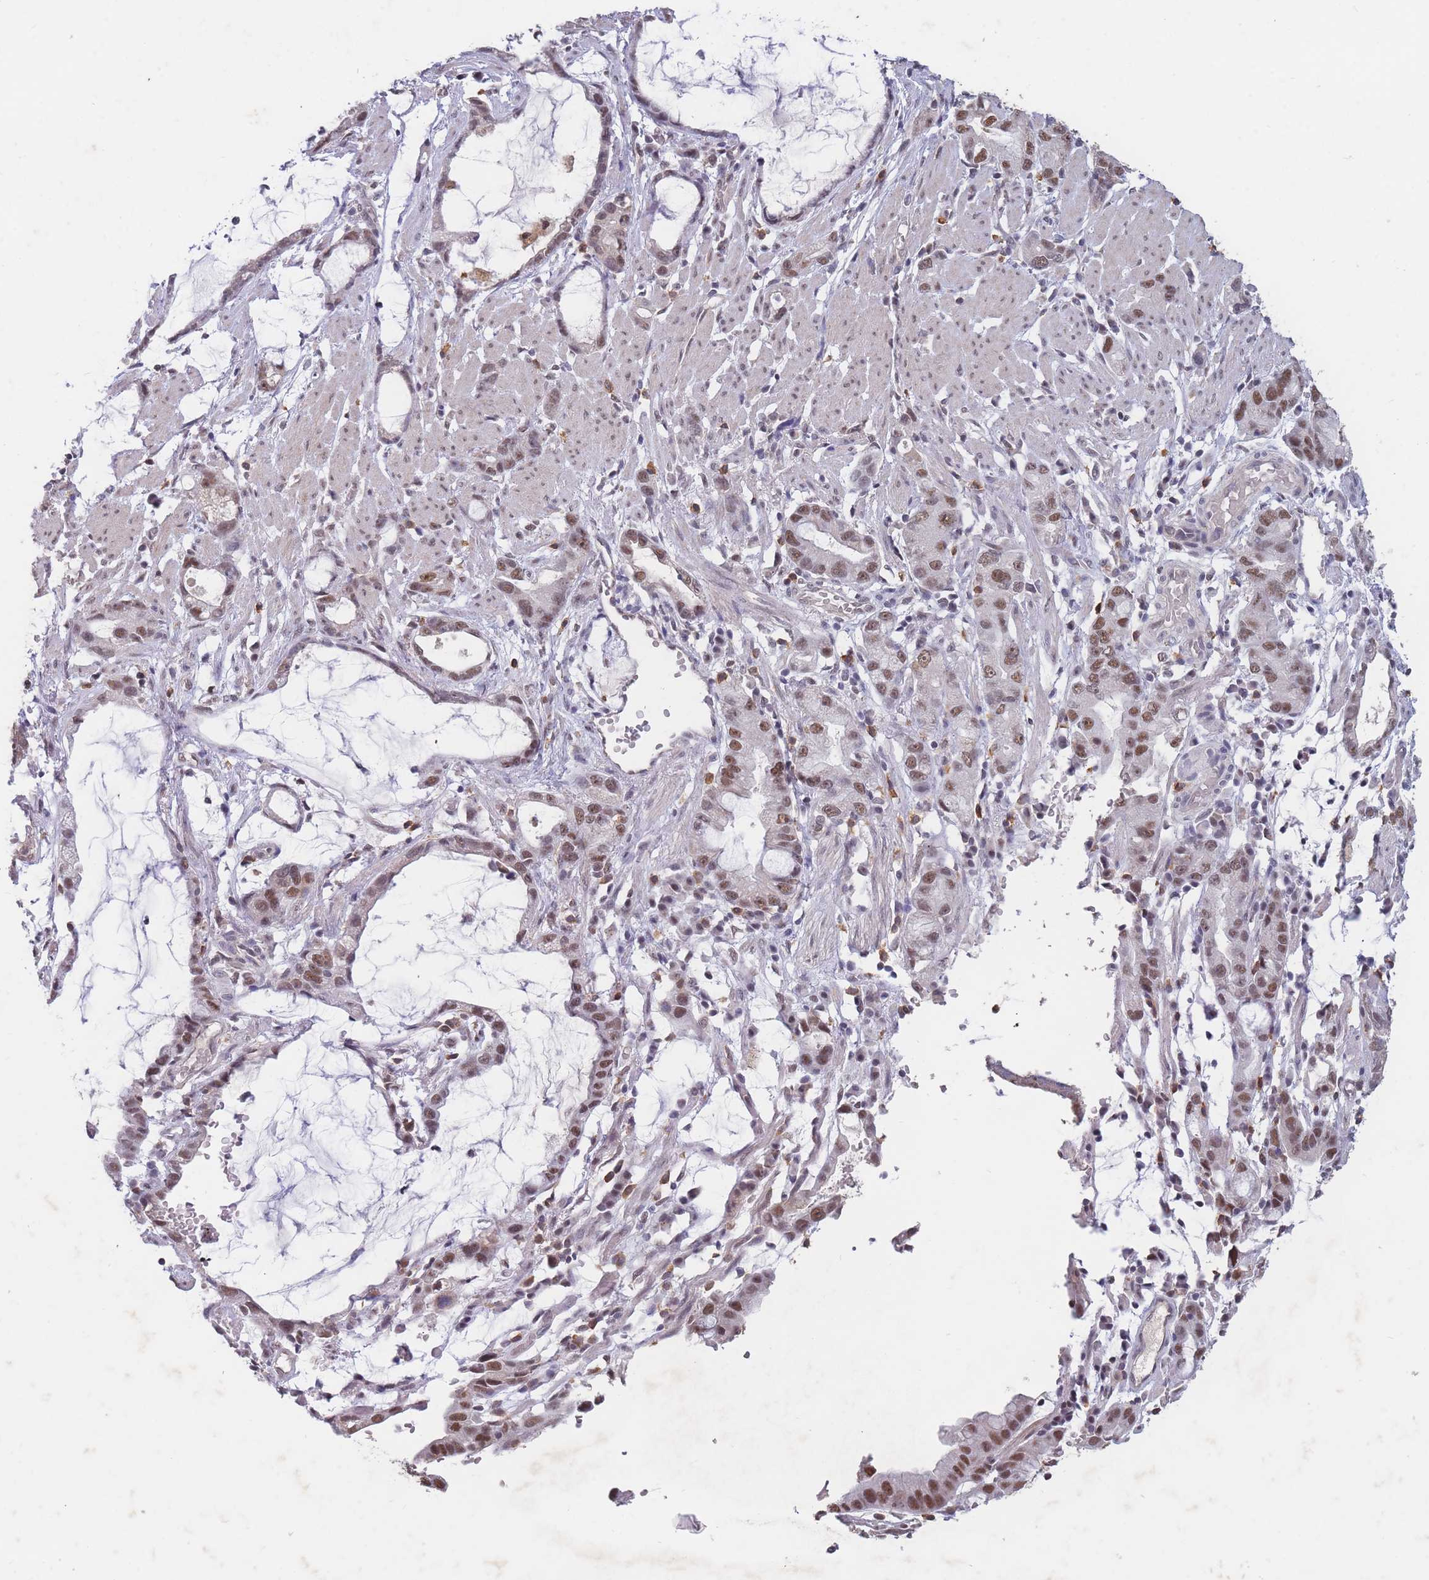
{"staining": {"intensity": "moderate", "quantity": ">75%", "location": "nuclear"}, "tissue": "stomach cancer", "cell_type": "Tumor cells", "image_type": "cancer", "snomed": [{"axis": "morphology", "description": "Adenocarcinoma, NOS"}, {"axis": "topography", "description": "Stomach"}], "caption": "Protein staining of stomach adenocarcinoma tissue demonstrates moderate nuclear positivity in about >75% of tumor cells.", "gene": "SNRPA1", "patient": {"sex": "male", "age": 55}}